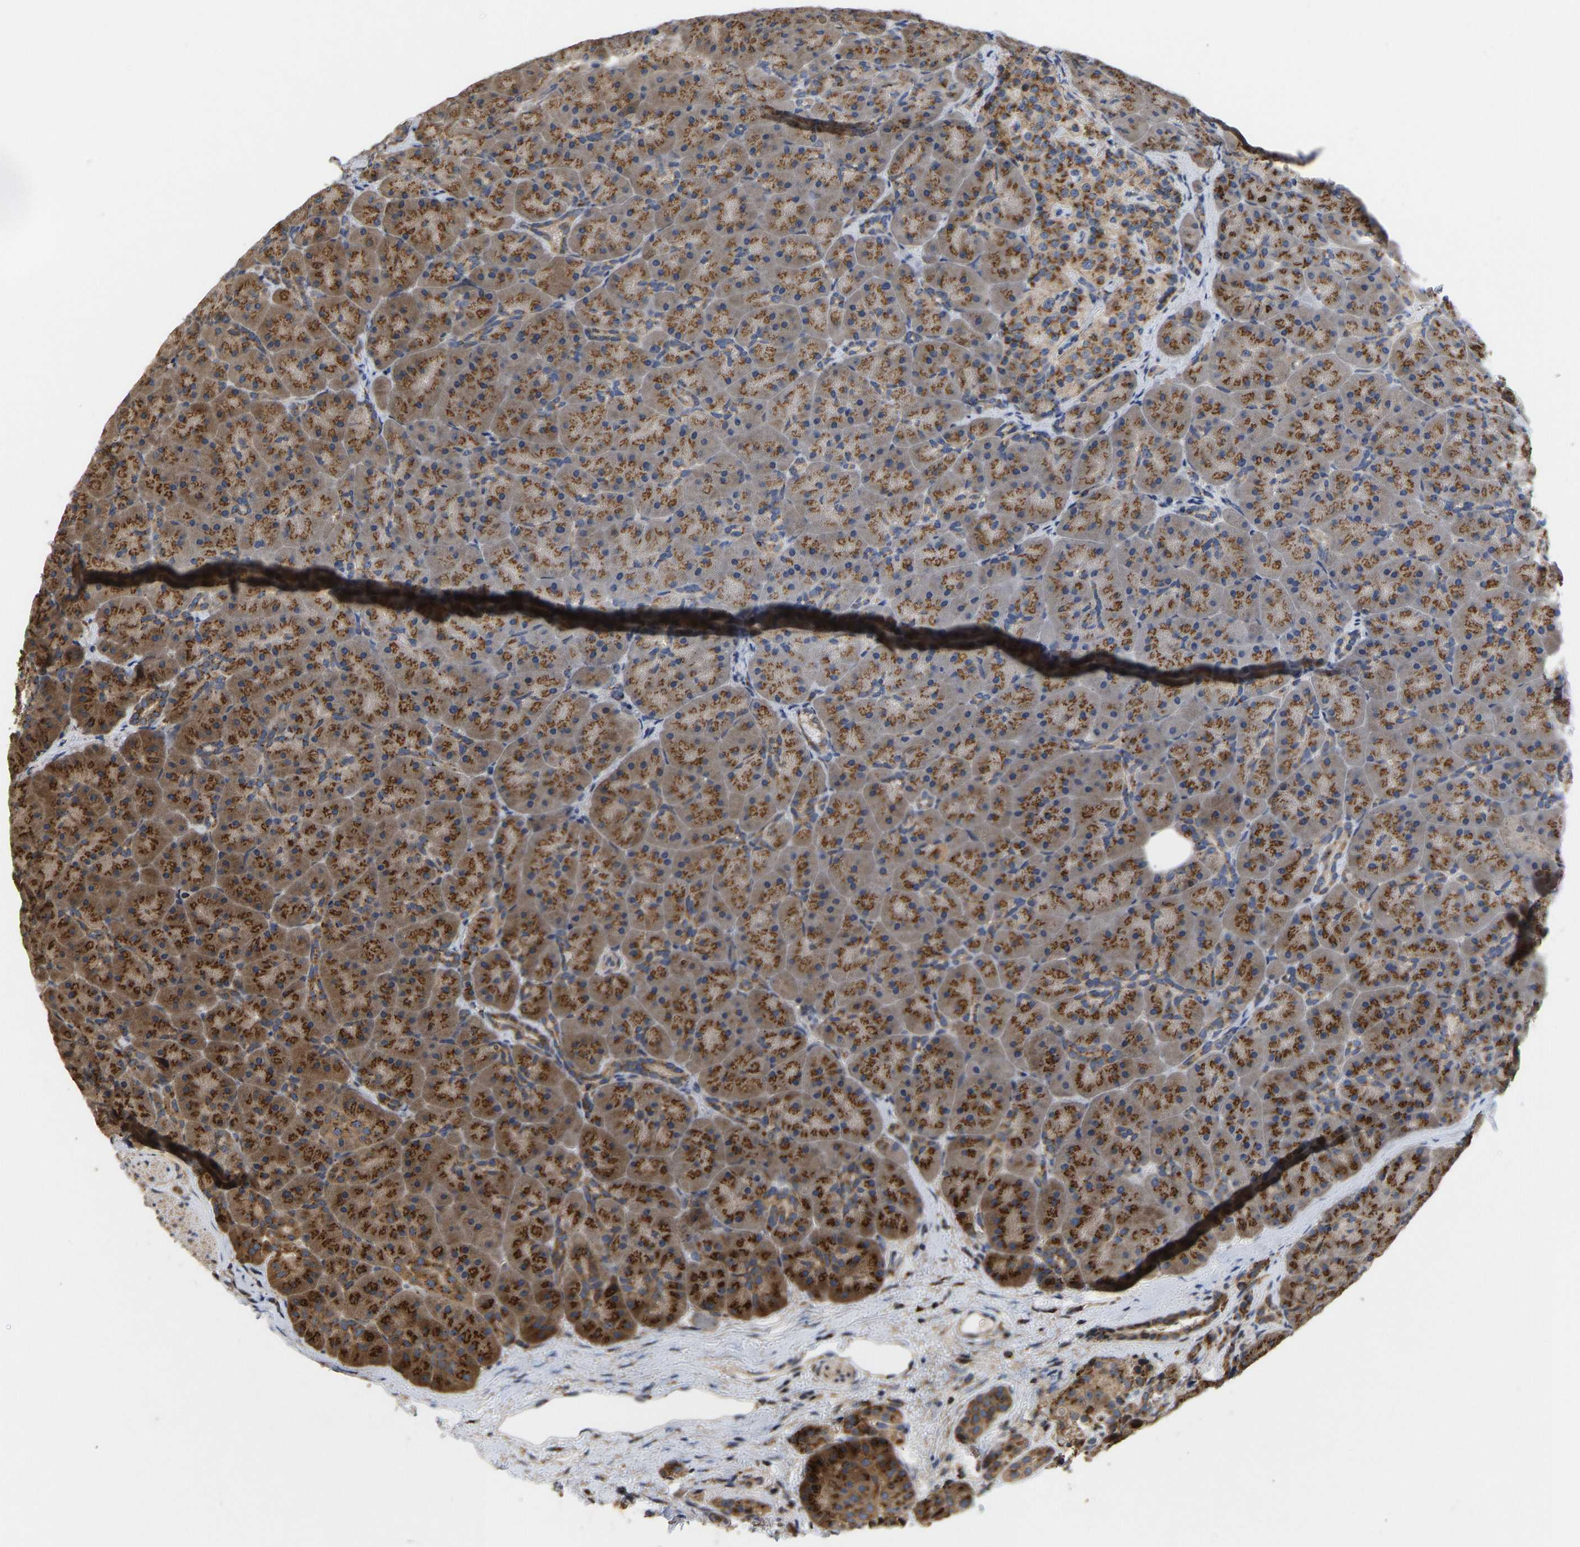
{"staining": {"intensity": "strong", "quantity": ">75%", "location": "cytoplasmic/membranous"}, "tissue": "pancreas", "cell_type": "Exocrine glandular cells", "image_type": "normal", "snomed": [{"axis": "morphology", "description": "Normal tissue, NOS"}, {"axis": "topography", "description": "Pancreas"}], "caption": "A brown stain shows strong cytoplasmic/membranous positivity of a protein in exocrine glandular cells of unremarkable pancreas. (DAB IHC, brown staining for protein, blue staining for nuclei).", "gene": "YIPF4", "patient": {"sex": "male", "age": 66}}